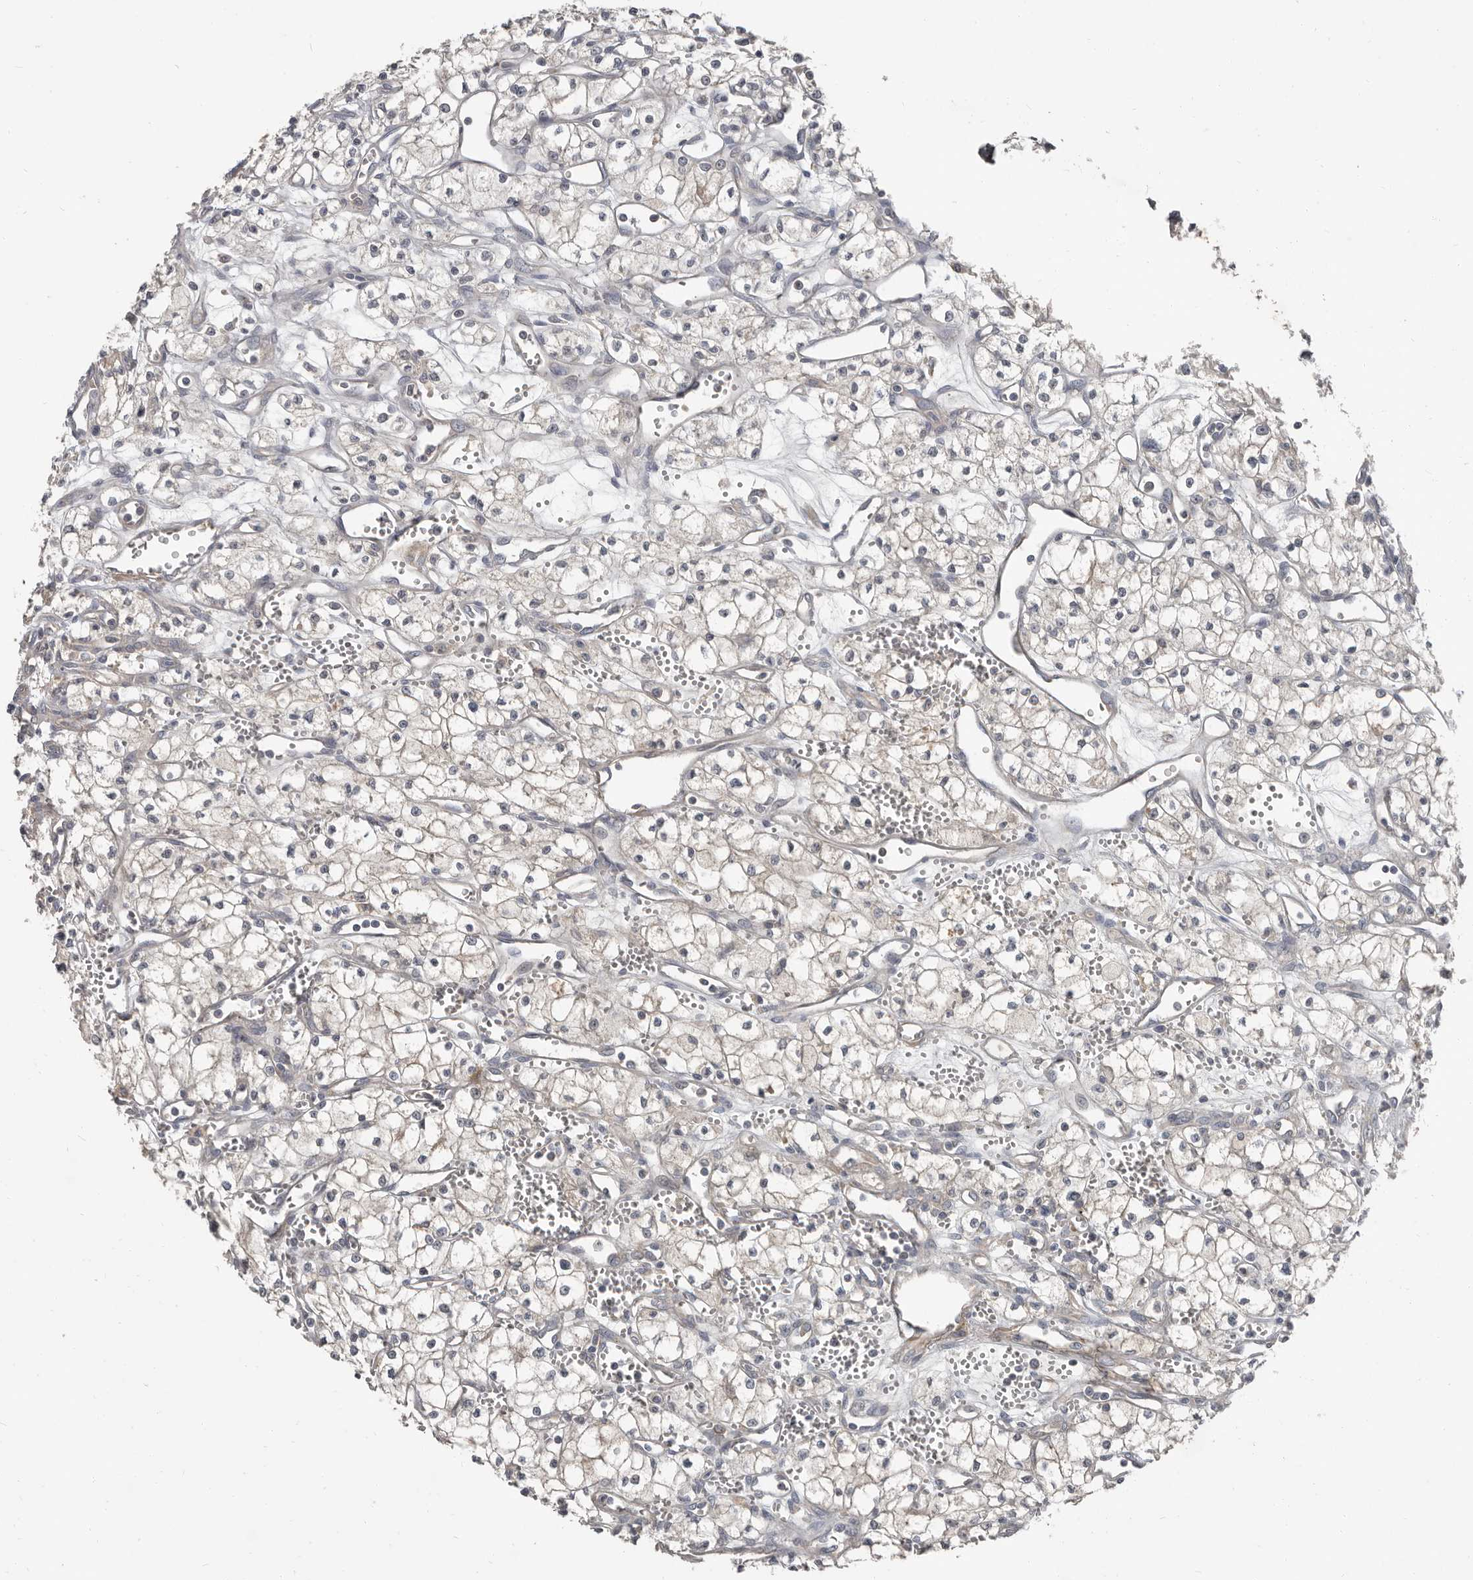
{"staining": {"intensity": "weak", "quantity": "25%-75%", "location": "cytoplasmic/membranous"}, "tissue": "renal cancer", "cell_type": "Tumor cells", "image_type": "cancer", "snomed": [{"axis": "morphology", "description": "Adenocarcinoma, NOS"}, {"axis": "topography", "description": "Kidney"}], "caption": "A histopathology image showing weak cytoplasmic/membranous positivity in approximately 25%-75% of tumor cells in renal cancer (adenocarcinoma), as visualized by brown immunohistochemical staining.", "gene": "AKNAD1", "patient": {"sex": "male", "age": 59}}